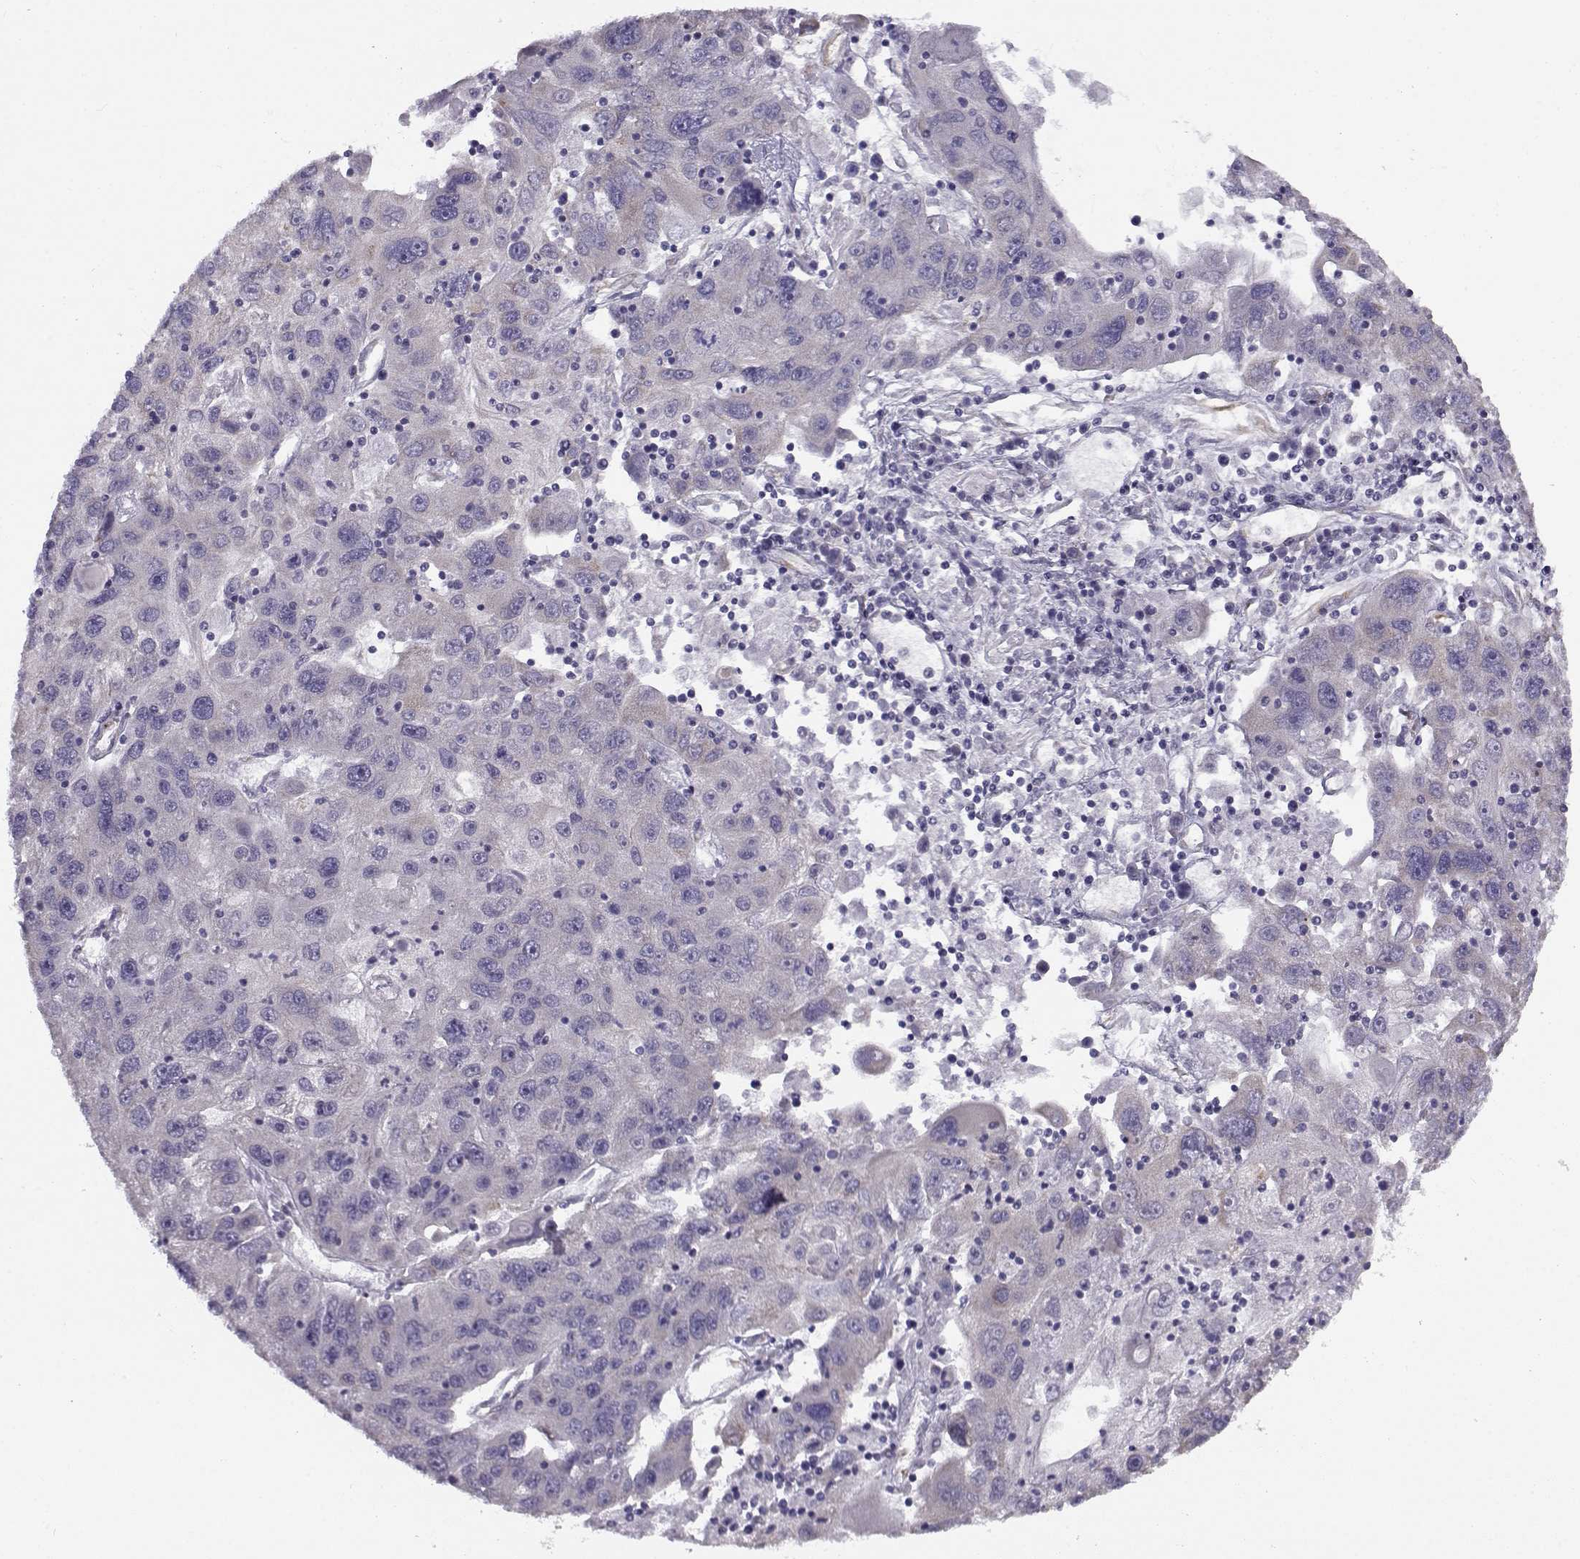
{"staining": {"intensity": "negative", "quantity": "none", "location": "none"}, "tissue": "stomach cancer", "cell_type": "Tumor cells", "image_type": "cancer", "snomed": [{"axis": "morphology", "description": "Adenocarcinoma, NOS"}, {"axis": "topography", "description": "Stomach"}], "caption": "Protein analysis of adenocarcinoma (stomach) exhibits no significant positivity in tumor cells.", "gene": "BEND6", "patient": {"sex": "male", "age": 56}}